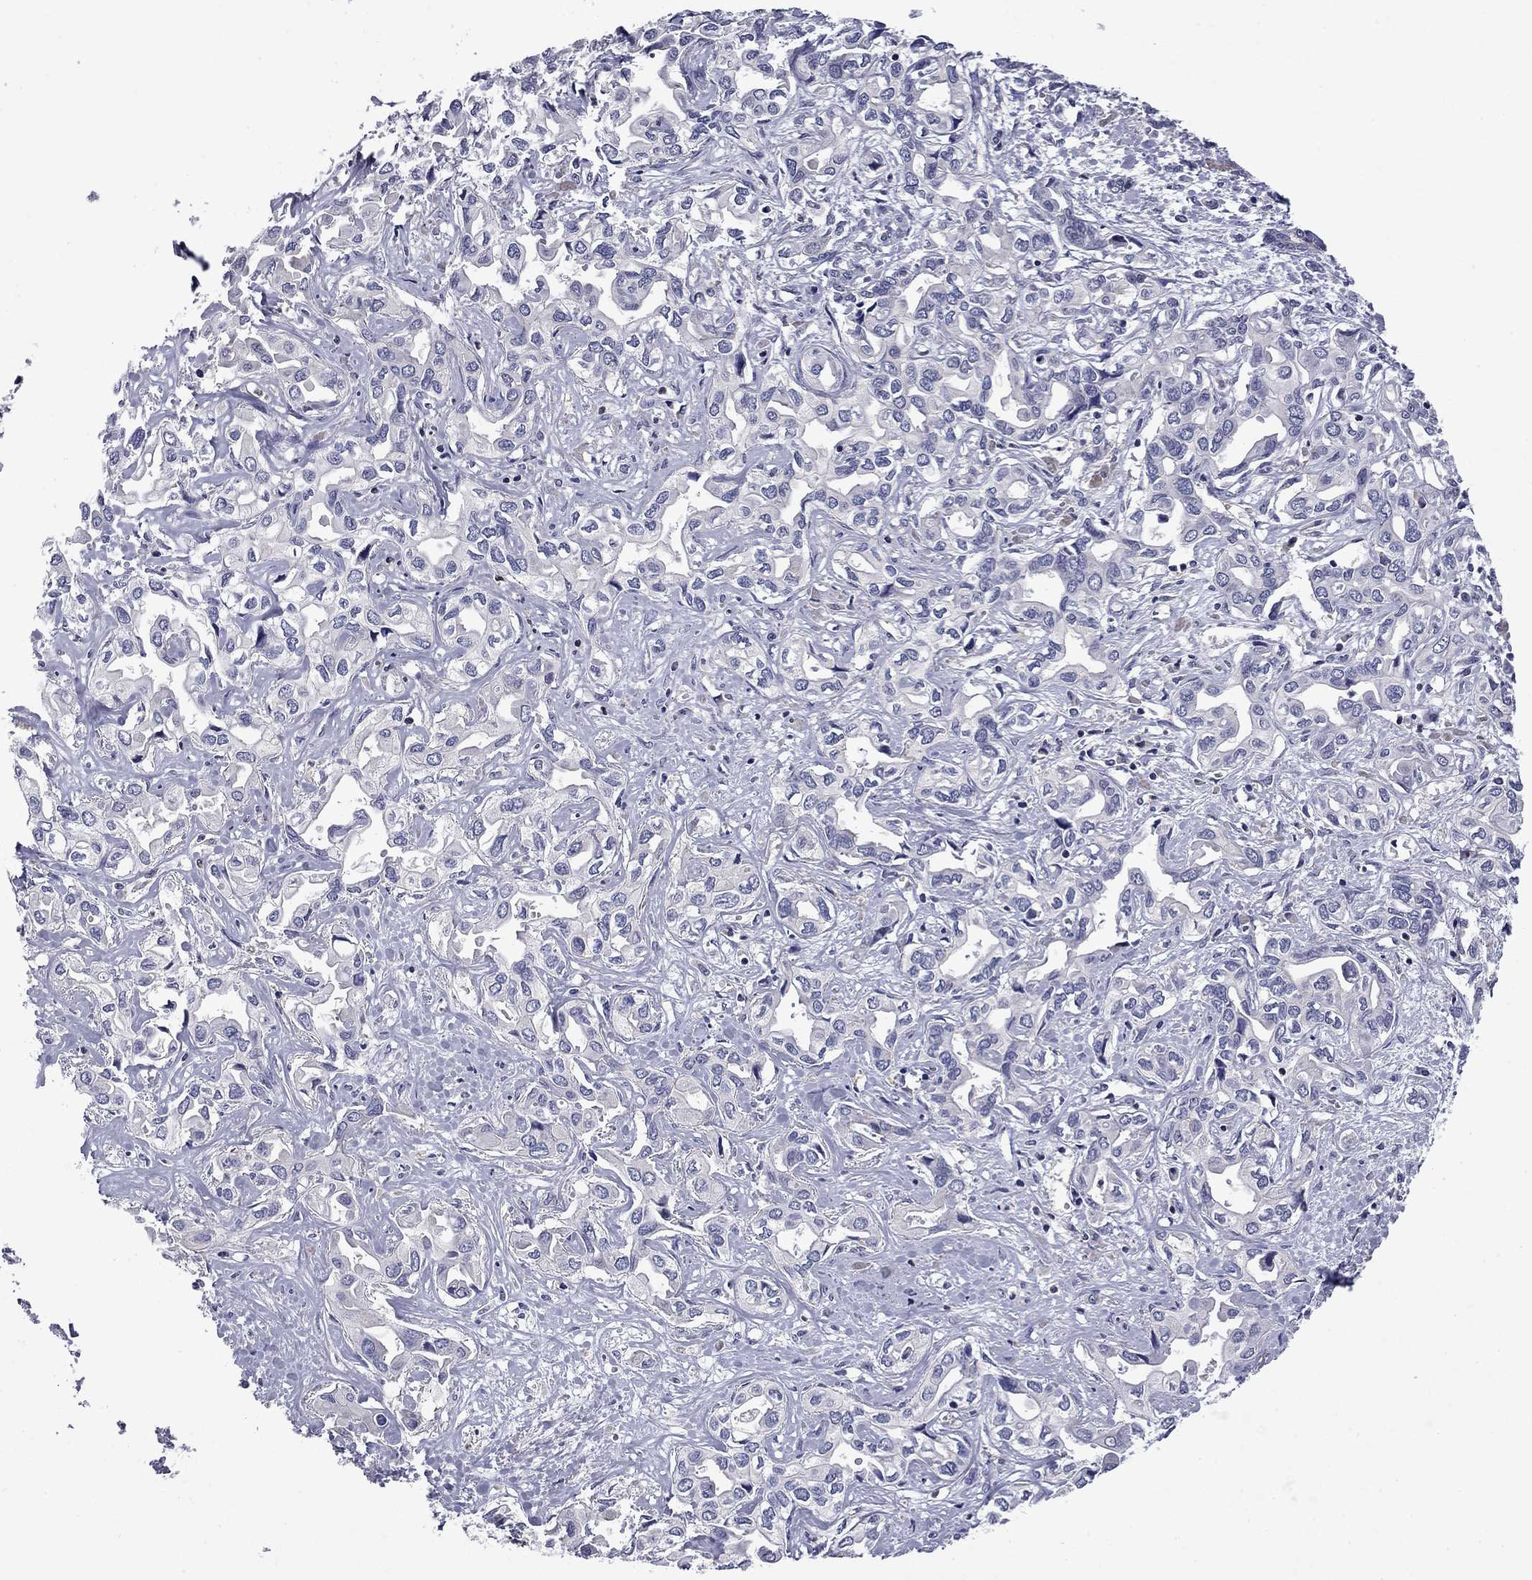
{"staining": {"intensity": "negative", "quantity": "none", "location": "none"}, "tissue": "liver cancer", "cell_type": "Tumor cells", "image_type": "cancer", "snomed": [{"axis": "morphology", "description": "Cholangiocarcinoma"}, {"axis": "topography", "description": "Liver"}], "caption": "This micrograph is of cholangiocarcinoma (liver) stained with immunohistochemistry to label a protein in brown with the nuclei are counter-stained blue. There is no expression in tumor cells.", "gene": "ARHGAP45", "patient": {"sex": "female", "age": 64}}